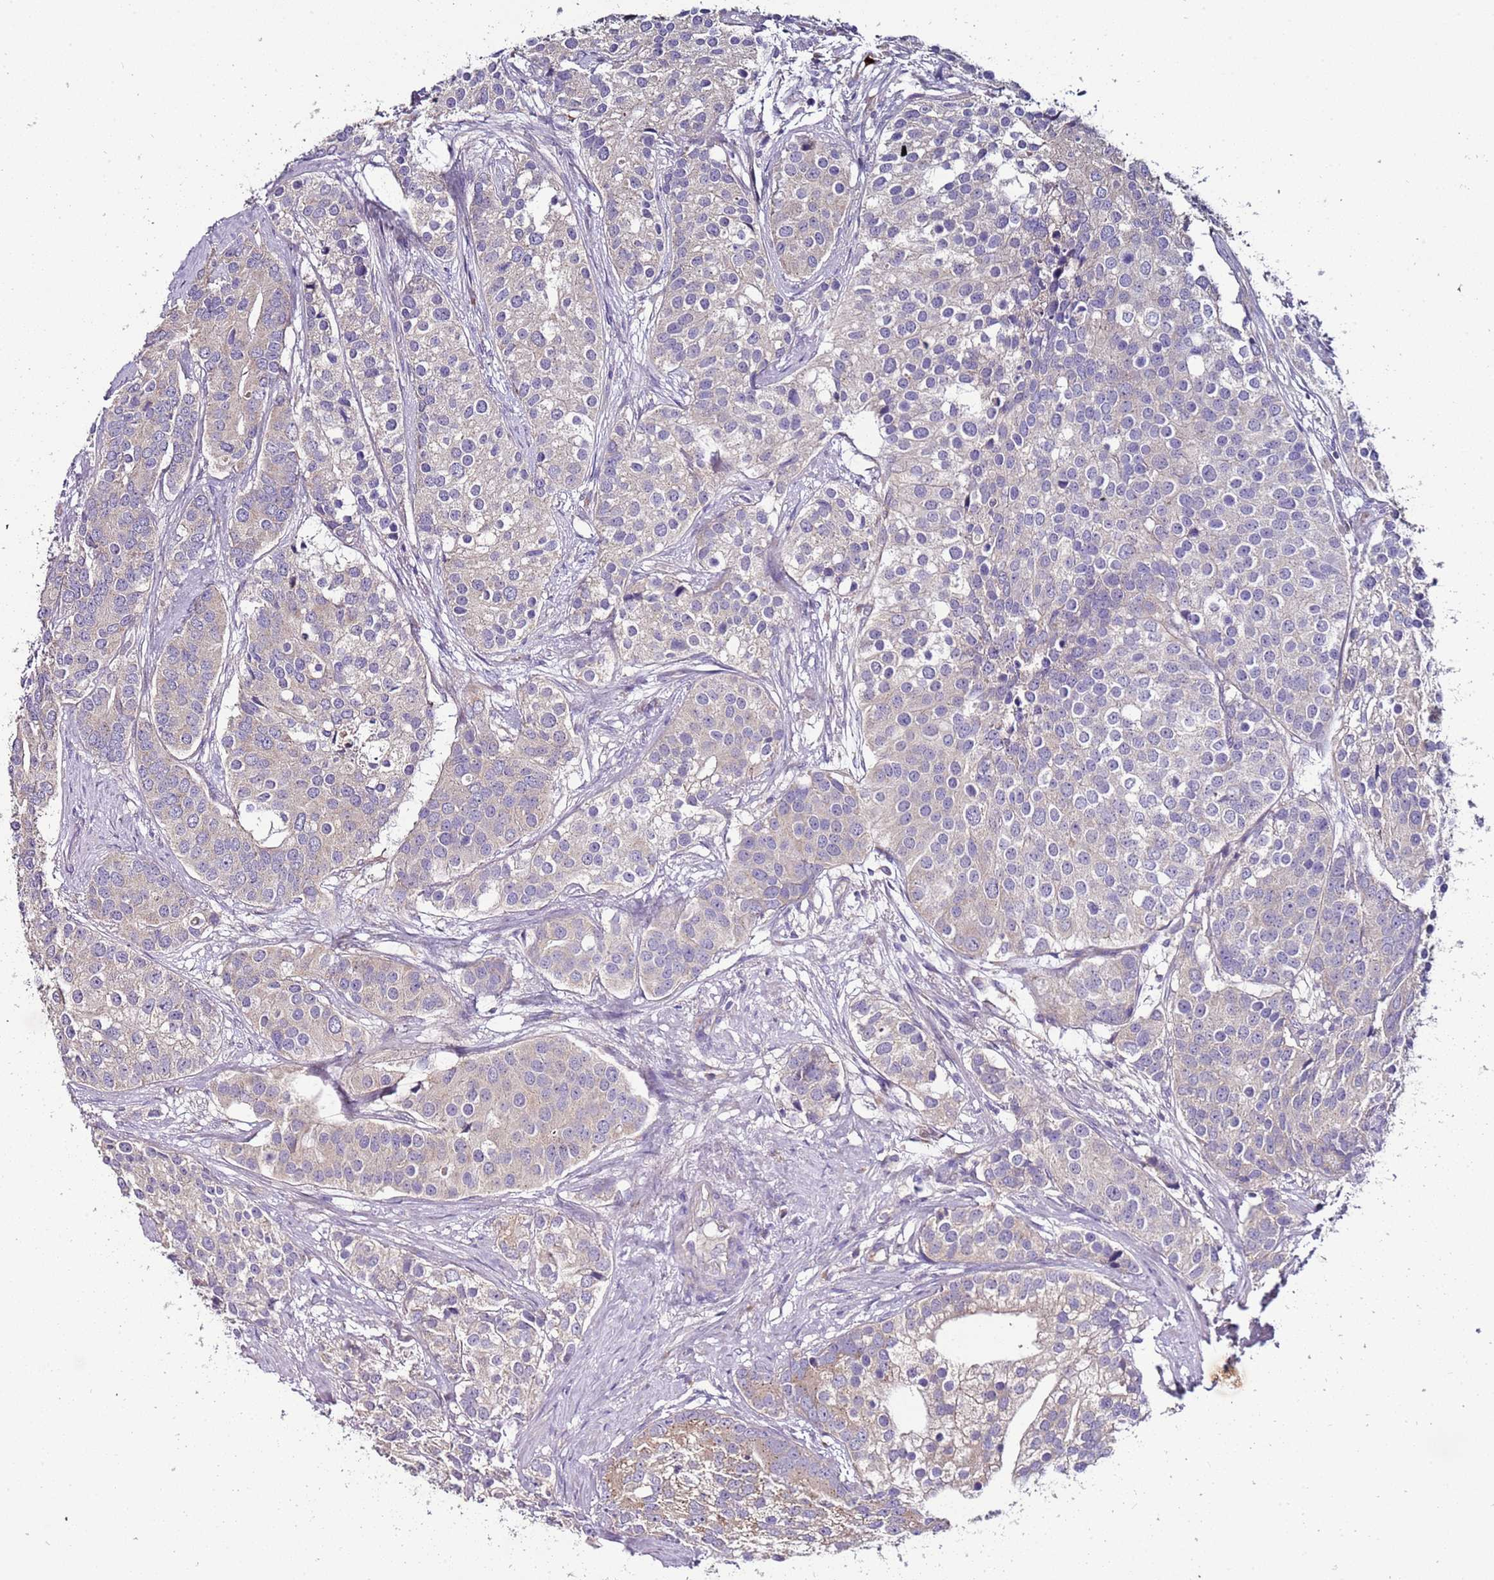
{"staining": {"intensity": "weak", "quantity": "<25%", "location": "cytoplasmic/membranous"}, "tissue": "prostate cancer", "cell_type": "Tumor cells", "image_type": "cancer", "snomed": [{"axis": "morphology", "description": "Adenocarcinoma, High grade"}, {"axis": "topography", "description": "Prostate"}], "caption": "Photomicrograph shows no protein expression in tumor cells of prostate cancer (adenocarcinoma (high-grade)) tissue.", "gene": "FAM20A", "patient": {"sex": "male", "age": 62}}